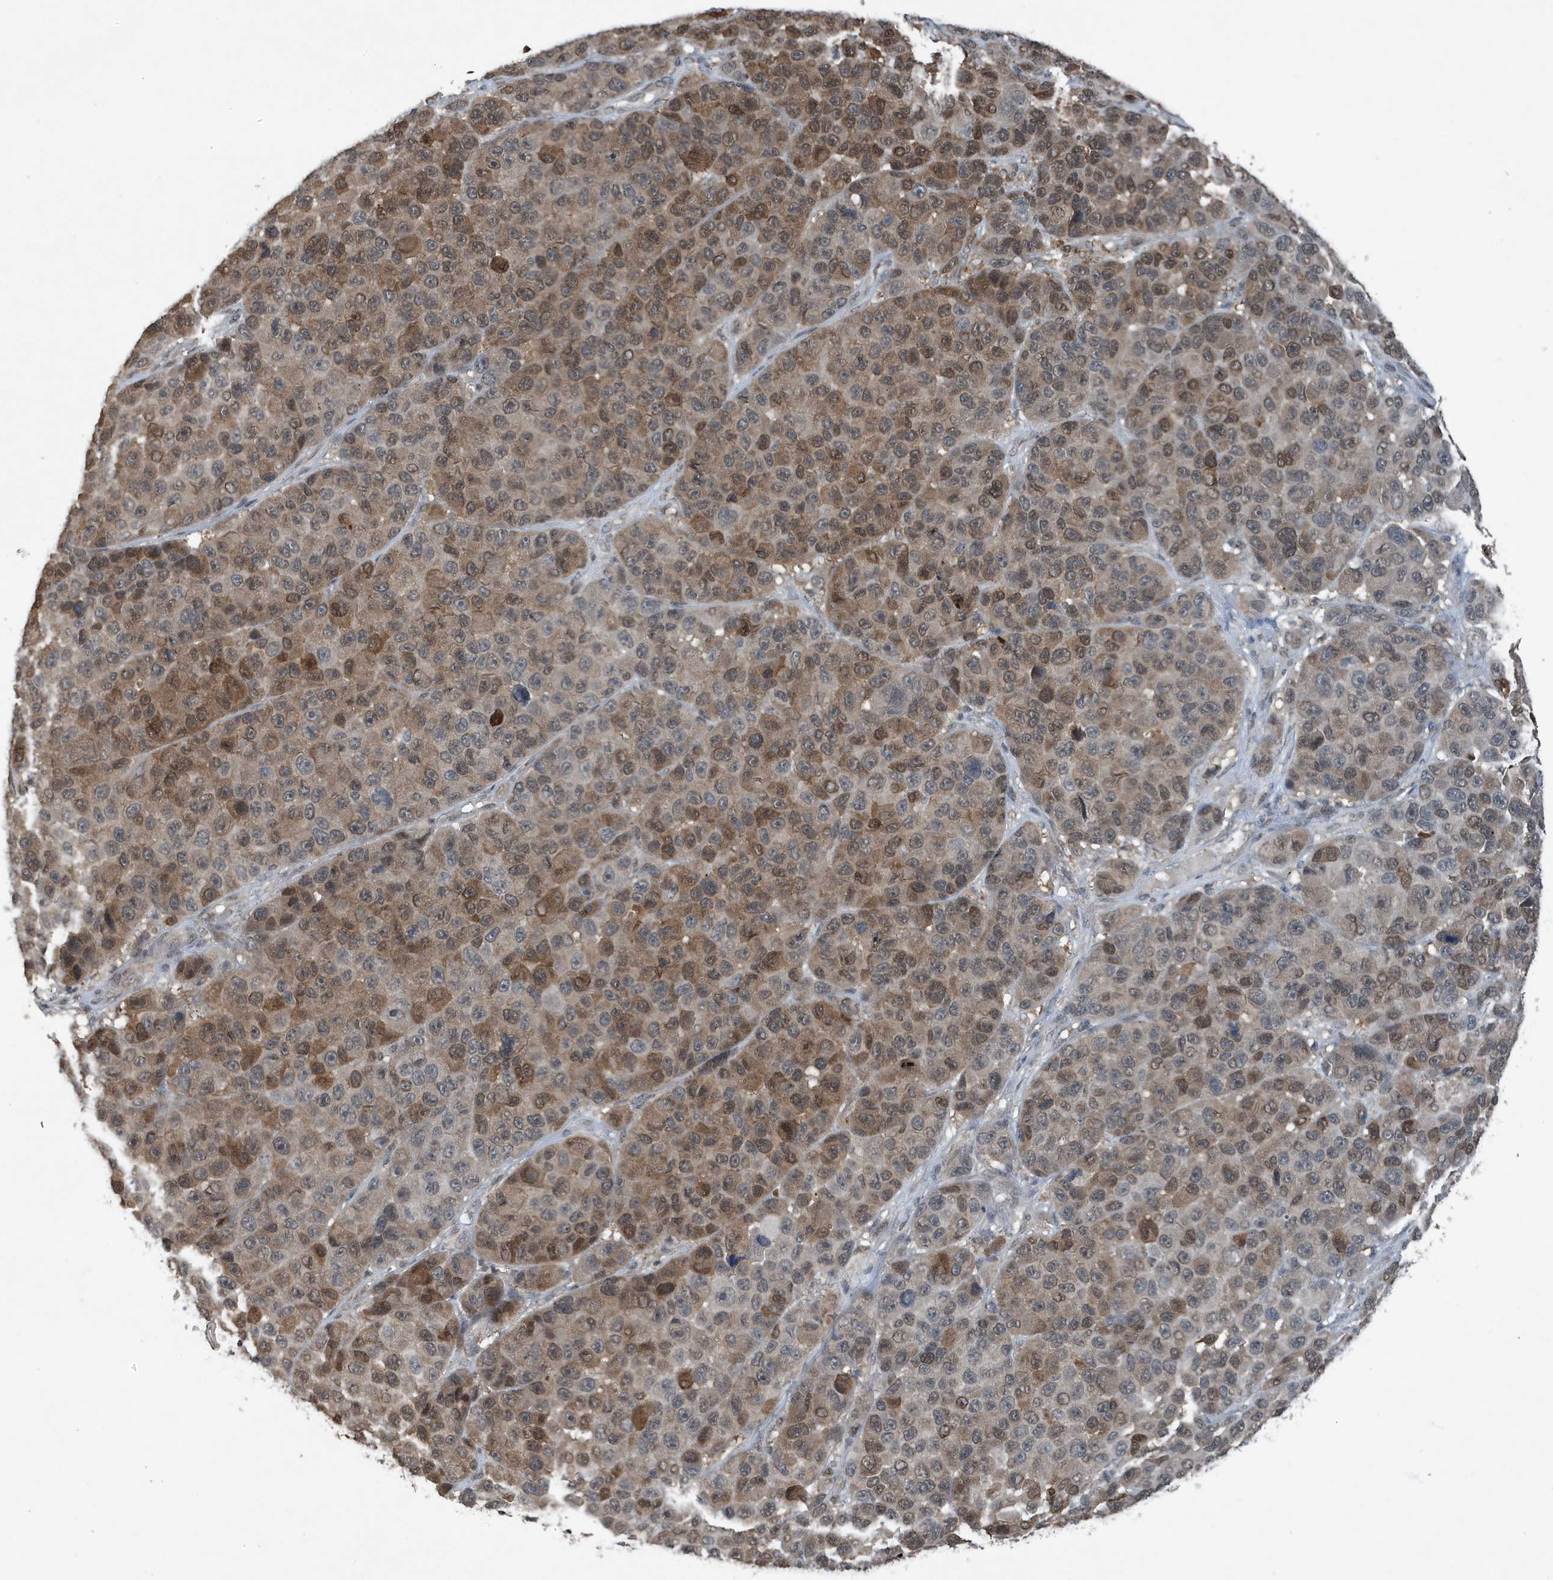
{"staining": {"intensity": "moderate", "quantity": "25%-75%", "location": "cytoplasmic/membranous,nuclear"}, "tissue": "melanoma", "cell_type": "Tumor cells", "image_type": "cancer", "snomed": [{"axis": "morphology", "description": "Malignant melanoma, NOS"}, {"axis": "topography", "description": "Skin"}], "caption": "High-magnification brightfield microscopy of malignant melanoma stained with DAB (brown) and counterstained with hematoxylin (blue). tumor cells exhibit moderate cytoplasmic/membranous and nuclear expression is appreciated in approximately25%-75% of cells.", "gene": "HSPA1A", "patient": {"sex": "male", "age": 53}}